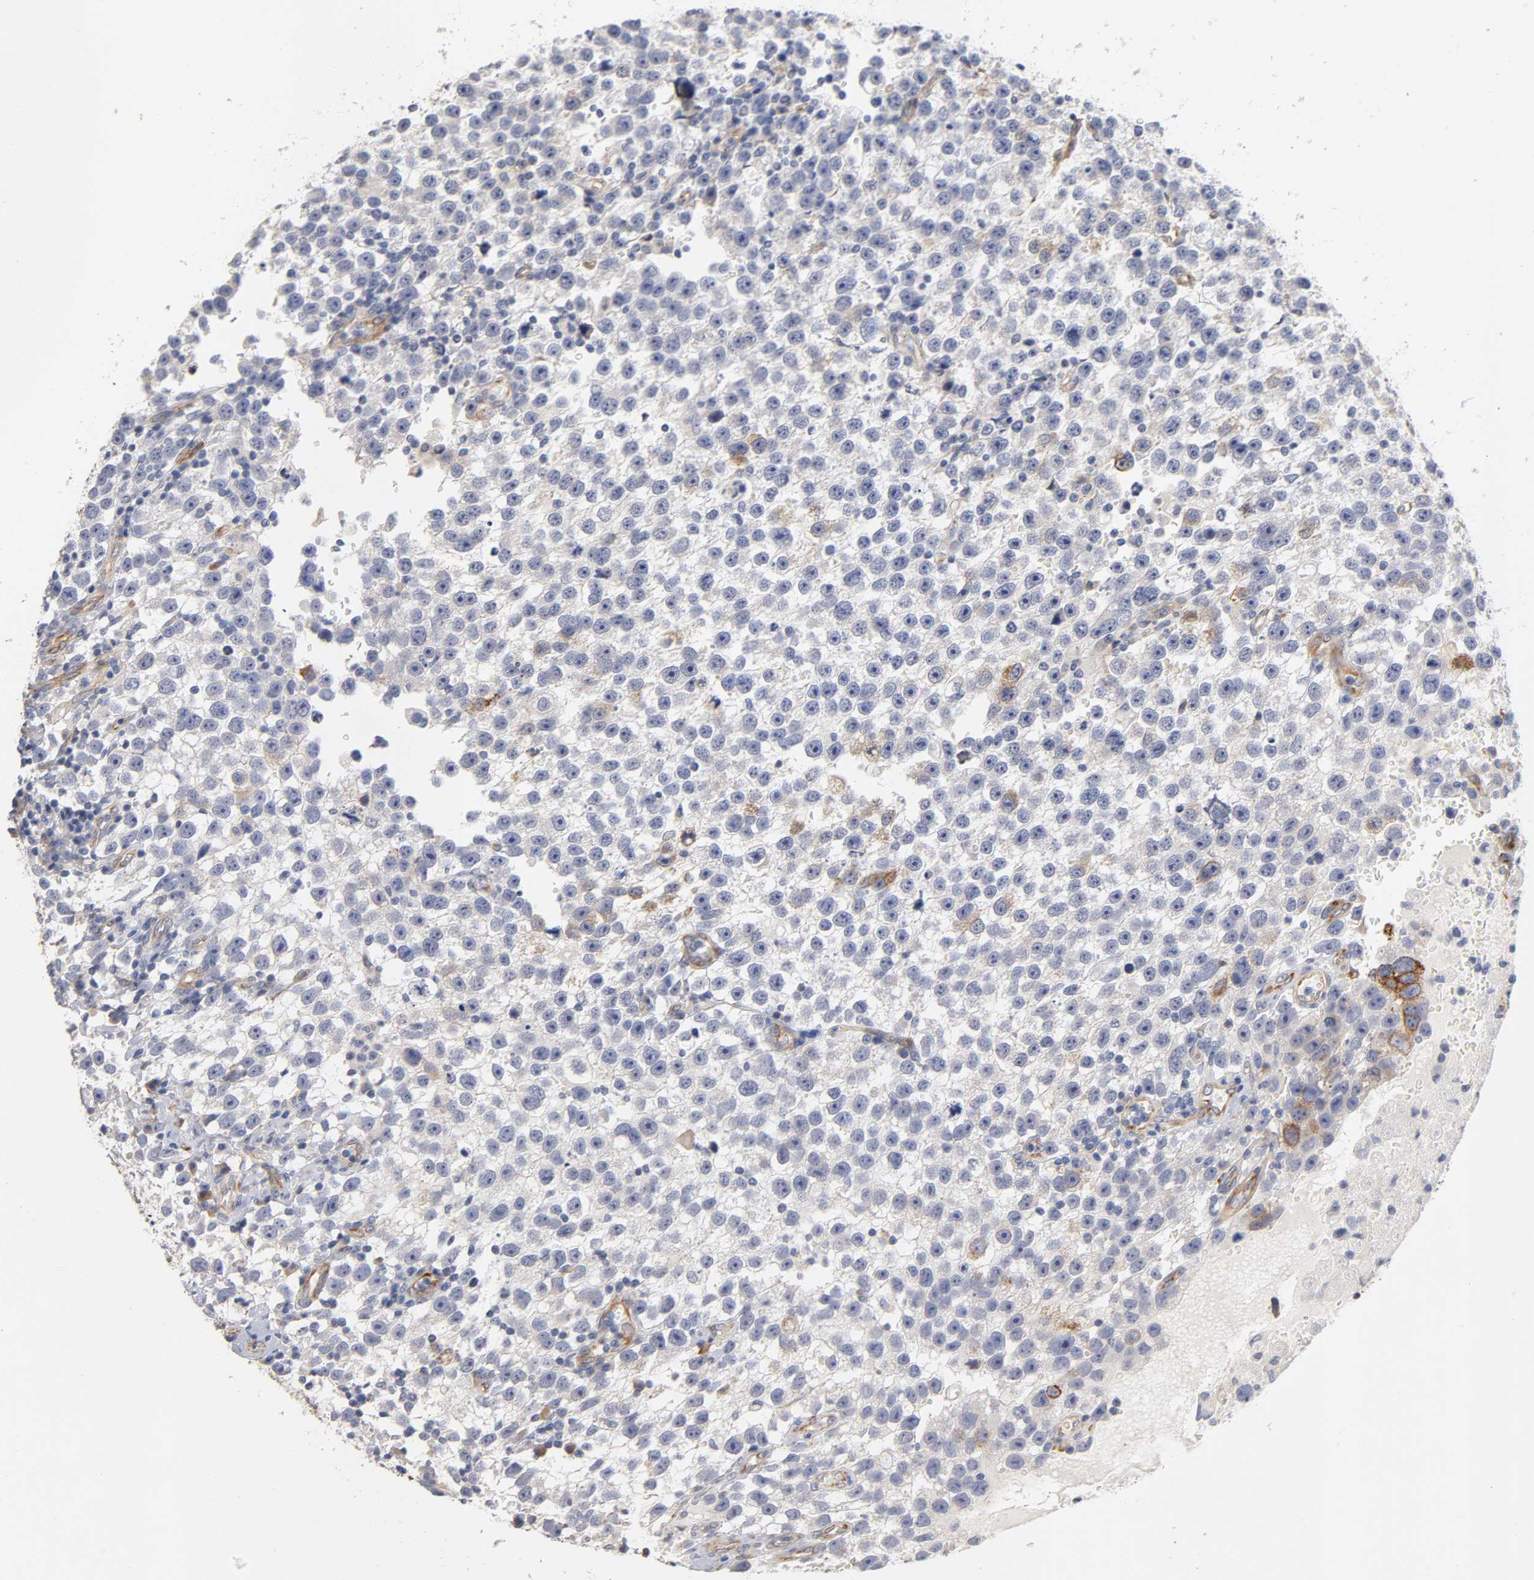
{"staining": {"intensity": "negative", "quantity": "none", "location": "none"}, "tissue": "testis cancer", "cell_type": "Tumor cells", "image_type": "cancer", "snomed": [{"axis": "morphology", "description": "Seminoma, NOS"}, {"axis": "topography", "description": "Testis"}], "caption": "DAB immunohistochemical staining of human testis cancer shows no significant expression in tumor cells. (DAB immunohistochemistry with hematoxylin counter stain).", "gene": "LAMB1", "patient": {"sex": "male", "age": 33}}